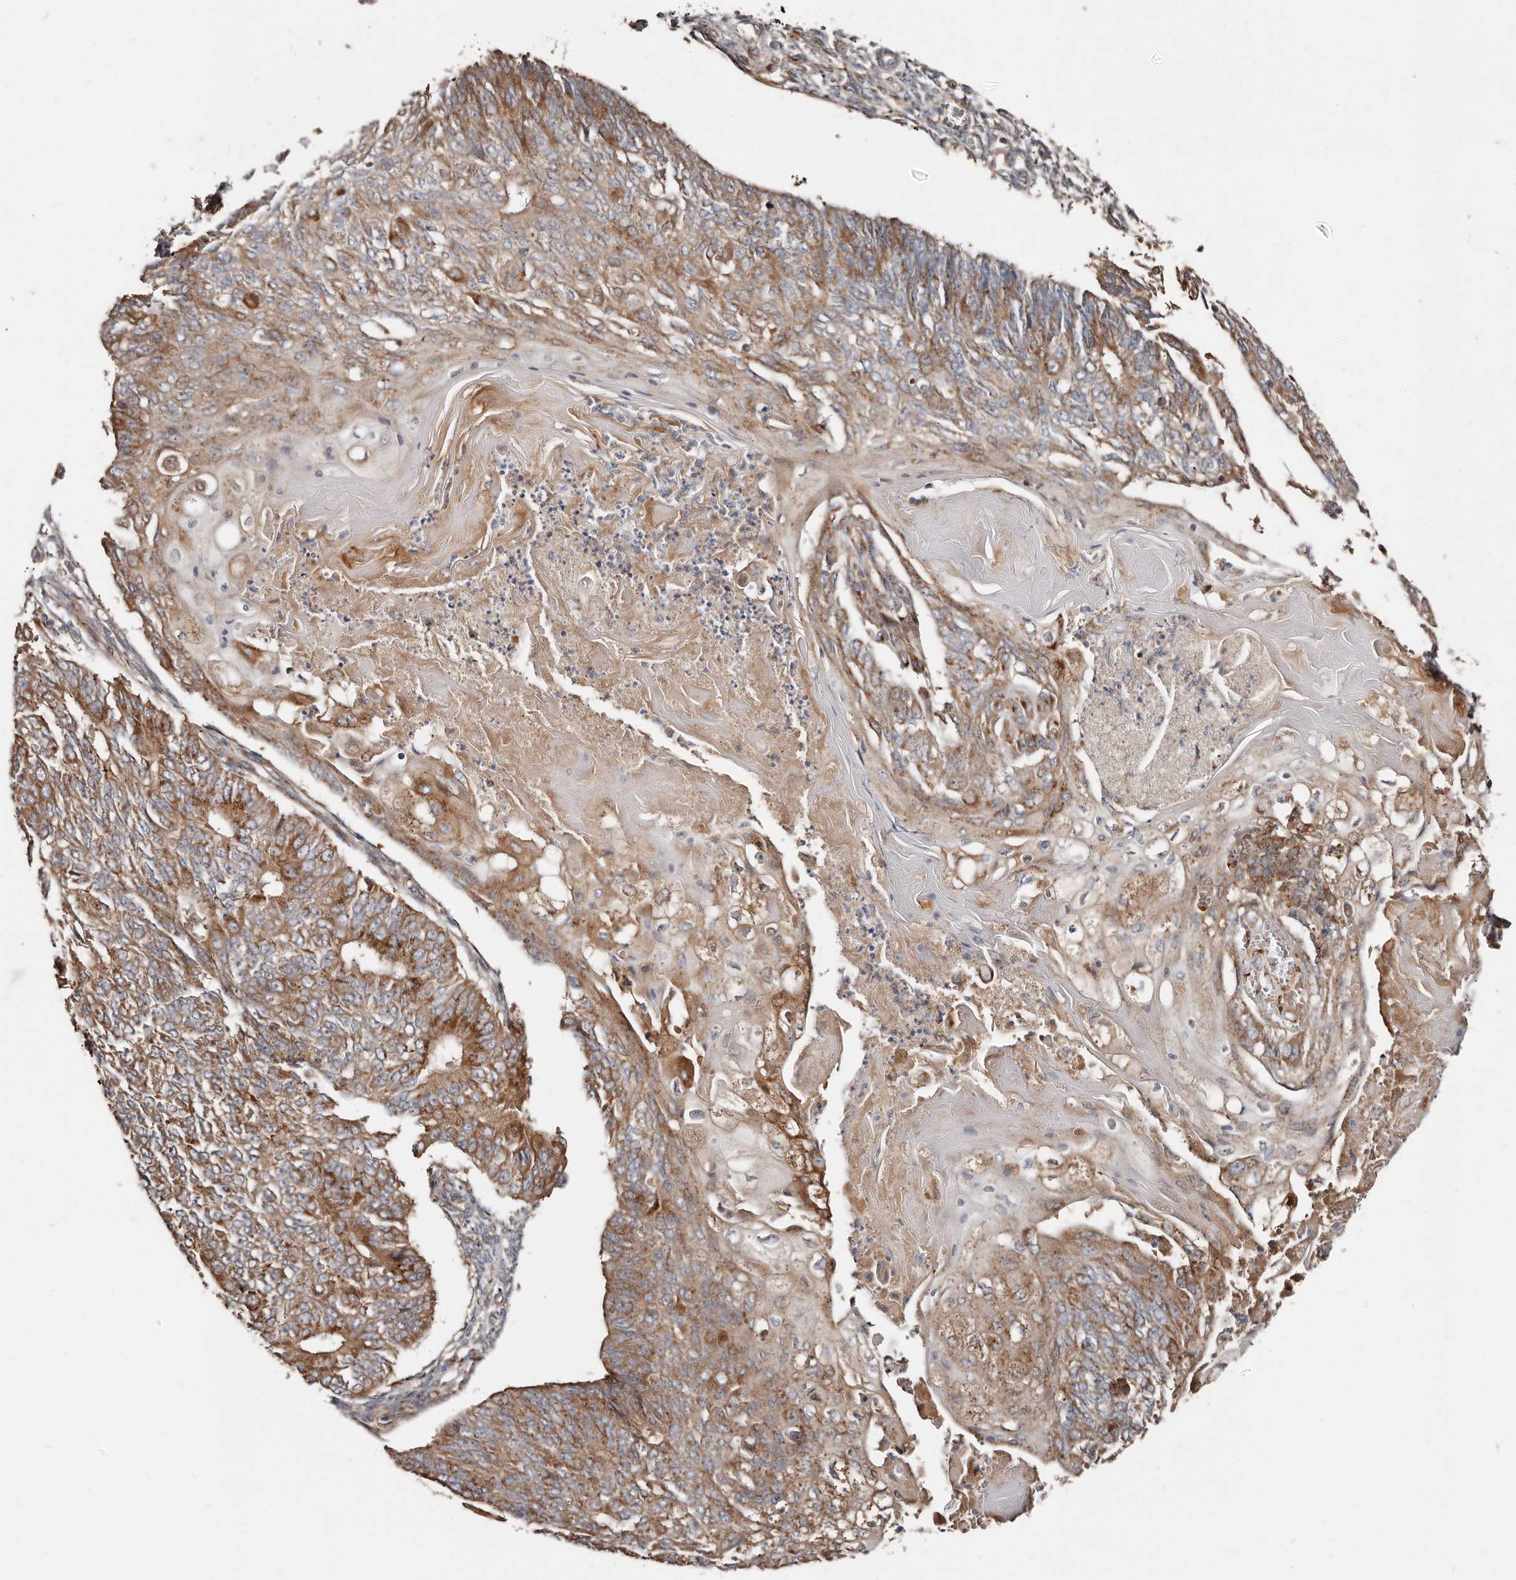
{"staining": {"intensity": "moderate", "quantity": ">75%", "location": "cytoplasmic/membranous"}, "tissue": "endometrial cancer", "cell_type": "Tumor cells", "image_type": "cancer", "snomed": [{"axis": "morphology", "description": "Adenocarcinoma, NOS"}, {"axis": "topography", "description": "Endometrium"}], "caption": "Immunohistochemistry (IHC) photomicrograph of neoplastic tissue: human endometrial cancer stained using IHC reveals medium levels of moderate protein expression localized specifically in the cytoplasmic/membranous of tumor cells, appearing as a cytoplasmic/membranous brown color.", "gene": "COG1", "patient": {"sex": "female", "age": 32}}